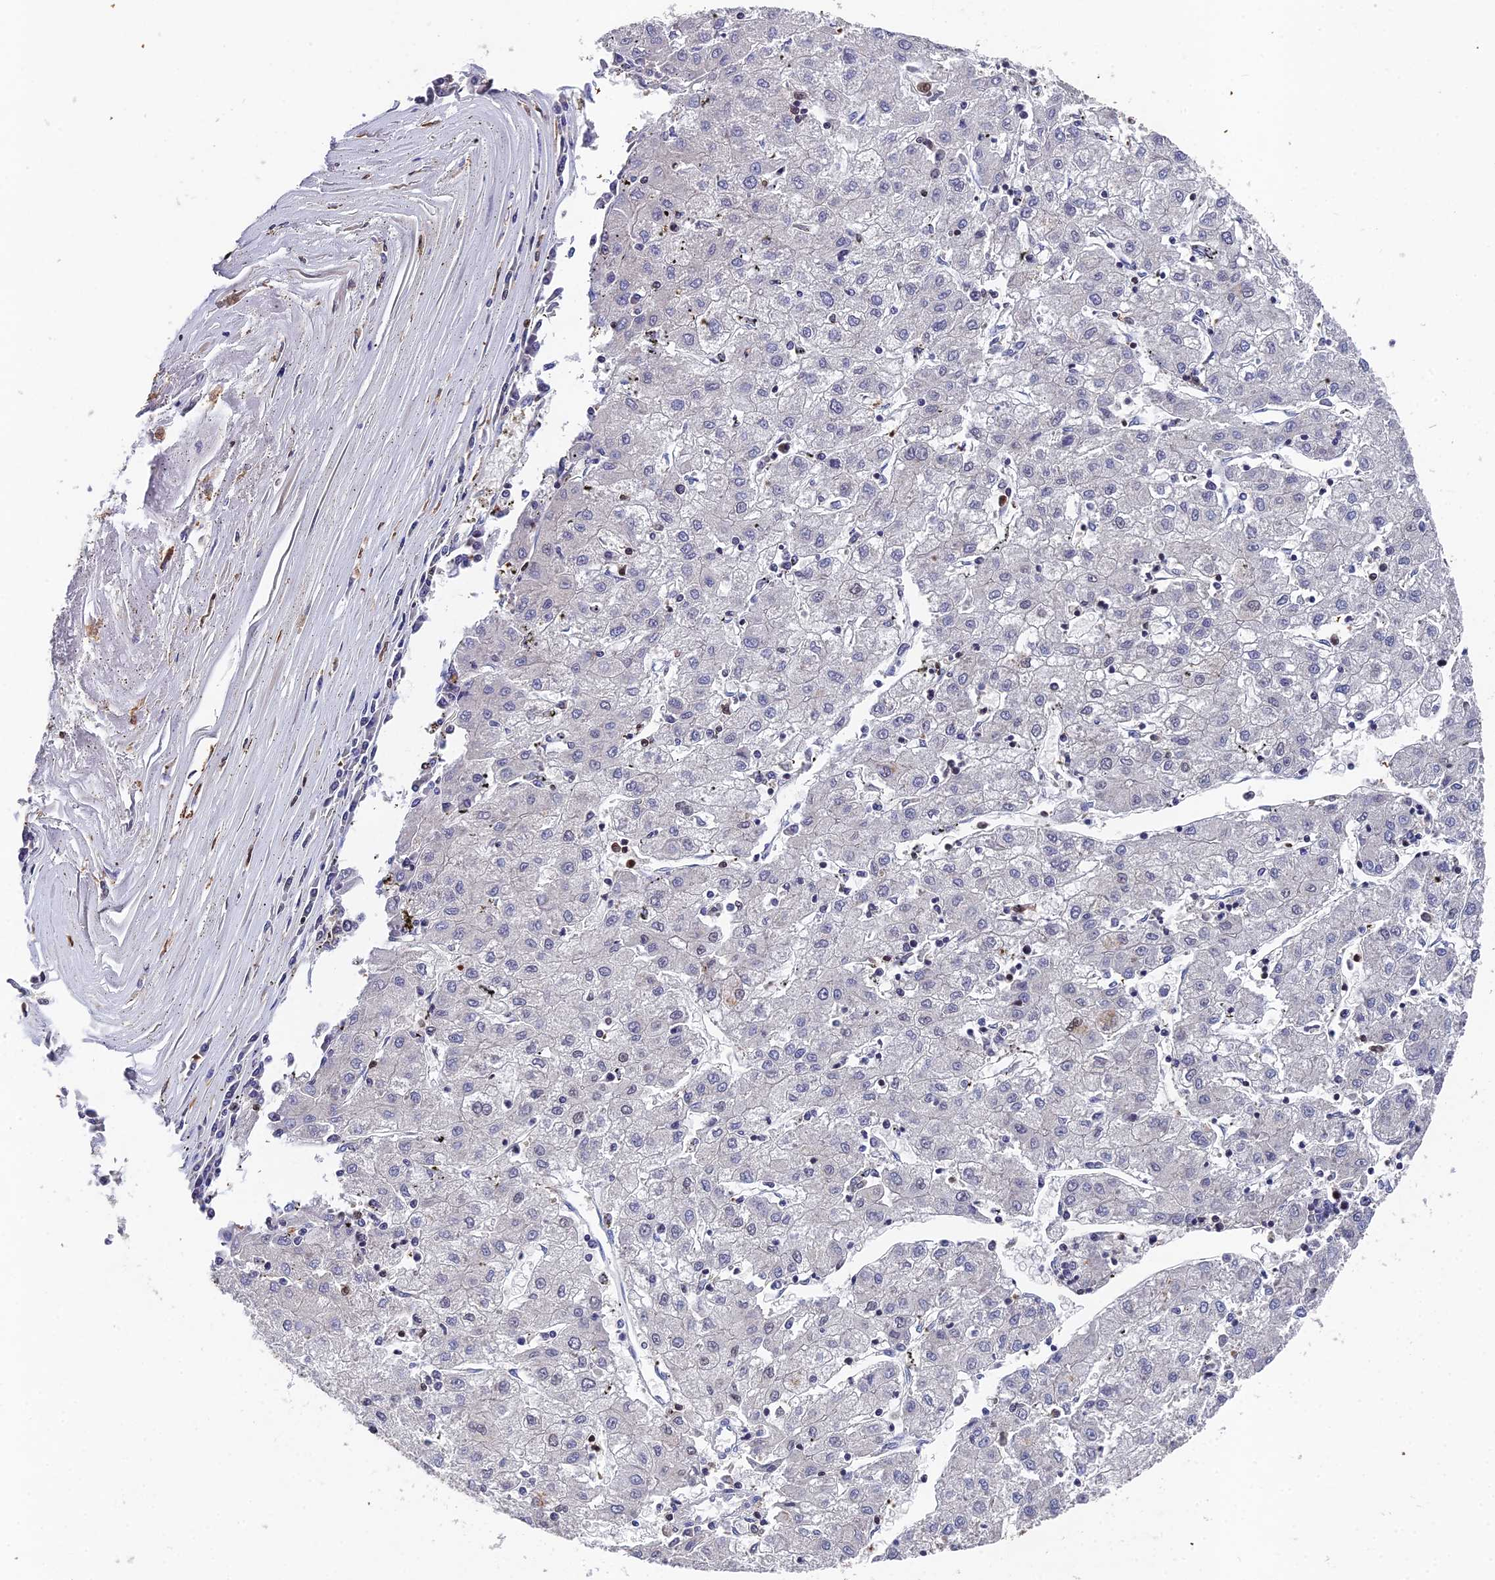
{"staining": {"intensity": "negative", "quantity": "none", "location": "none"}, "tissue": "liver cancer", "cell_type": "Tumor cells", "image_type": "cancer", "snomed": [{"axis": "morphology", "description": "Carcinoma, Hepatocellular, NOS"}, {"axis": "topography", "description": "Liver"}], "caption": "This is an immunohistochemistry (IHC) histopathology image of human liver hepatocellular carcinoma. There is no positivity in tumor cells.", "gene": "GALK2", "patient": {"sex": "male", "age": 72}}